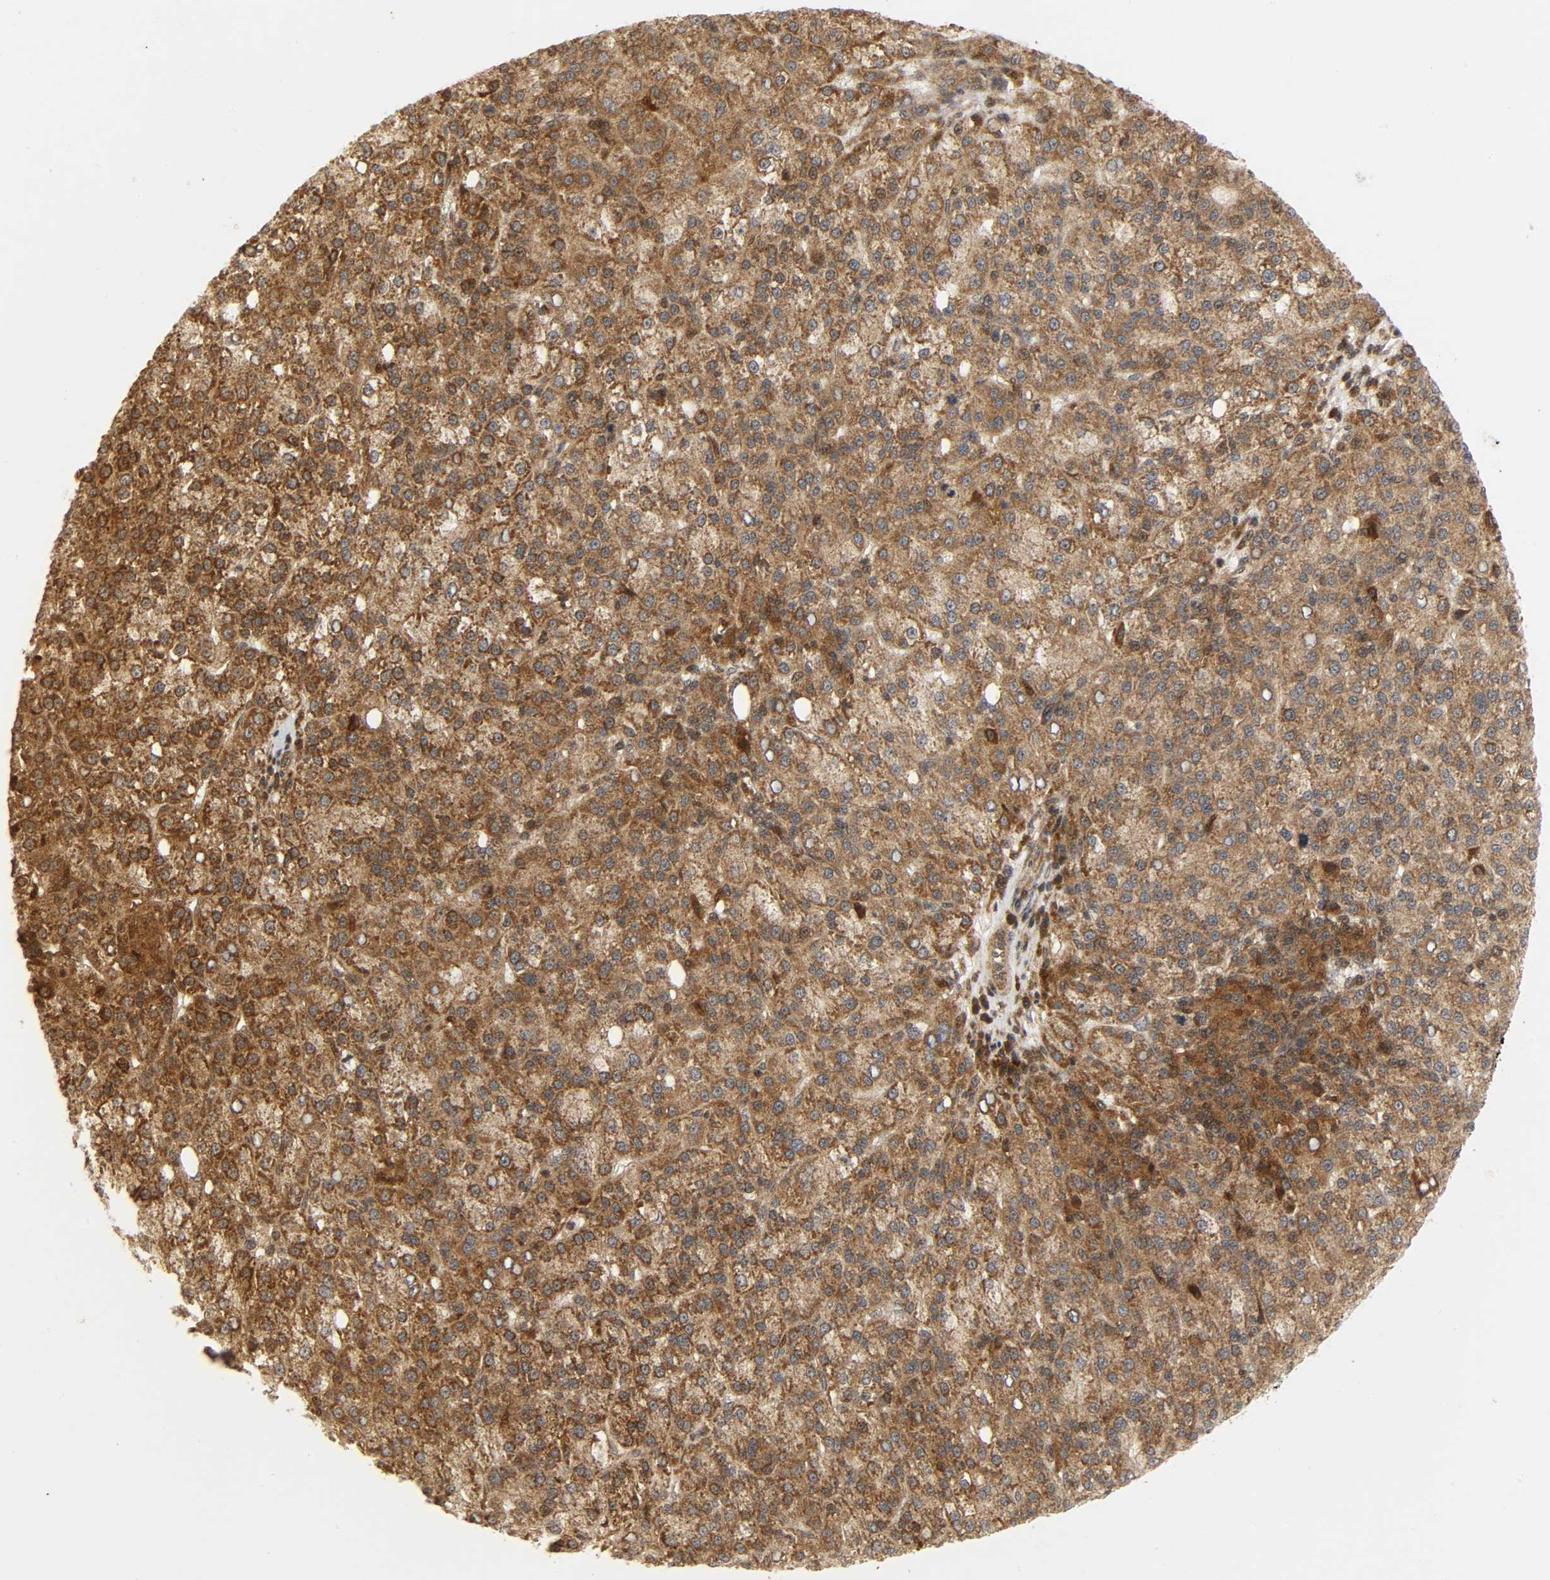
{"staining": {"intensity": "strong", "quantity": ">75%", "location": "cytoplasmic/membranous"}, "tissue": "liver cancer", "cell_type": "Tumor cells", "image_type": "cancer", "snomed": [{"axis": "morphology", "description": "Carcinoma, Hepatocellular, NOS"}, {"axis": "topography", "description": "Liver"}], "caption": "Immunohistochemistry staining of liver hepatocellular carcinoma, which displays high levels of strong cytoplasmic/membranous staining in about >75% of tumor cells indicating strong cytoplasmic/membranous protein staining. The staining was performed using DAB (3,3'-diaminobenzidine) (brown) for protein detection and nuclei were counterstained in hematoxylin (blue).", "gene": "CHUK", "patient": {"sex": "female", "age": 58}}